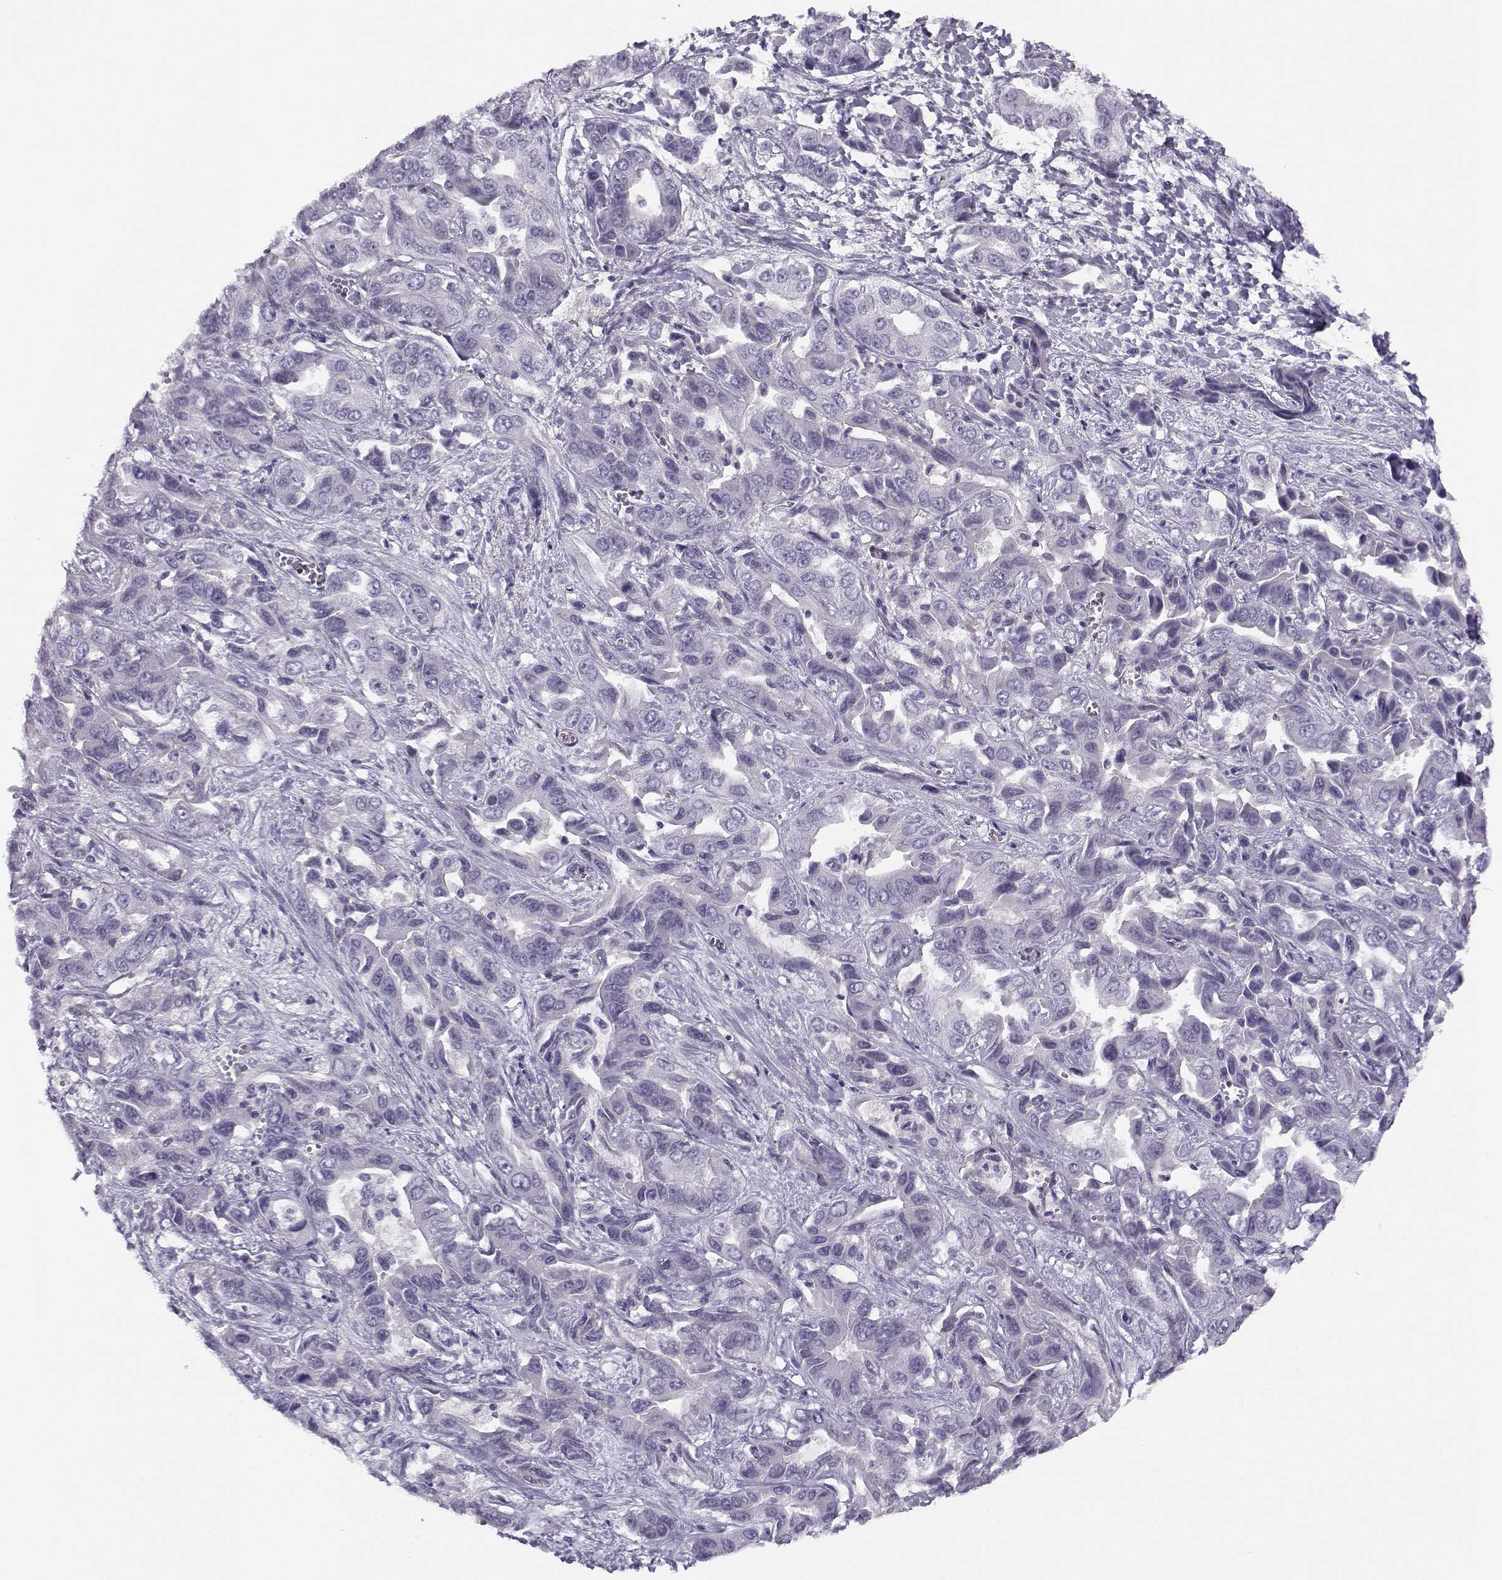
{"staining": {"intensity": "negative", "quantity": "none", "location": "none"}, "tissue": "liver cancer", "cell_type": "Tumor cells", "image_type": "cancer", "snomed": [{"axis": "morphology", "description": "Cholangiocarcinoma"}, {"axis": "topography", "description": "Liver"}], "caption": "Tumor cells are negative for brown protein staining in liver cancer. Nuclei are stained in blue.", "gene": "CFAP77", "patient": {"sex": "female", "age": 52}}